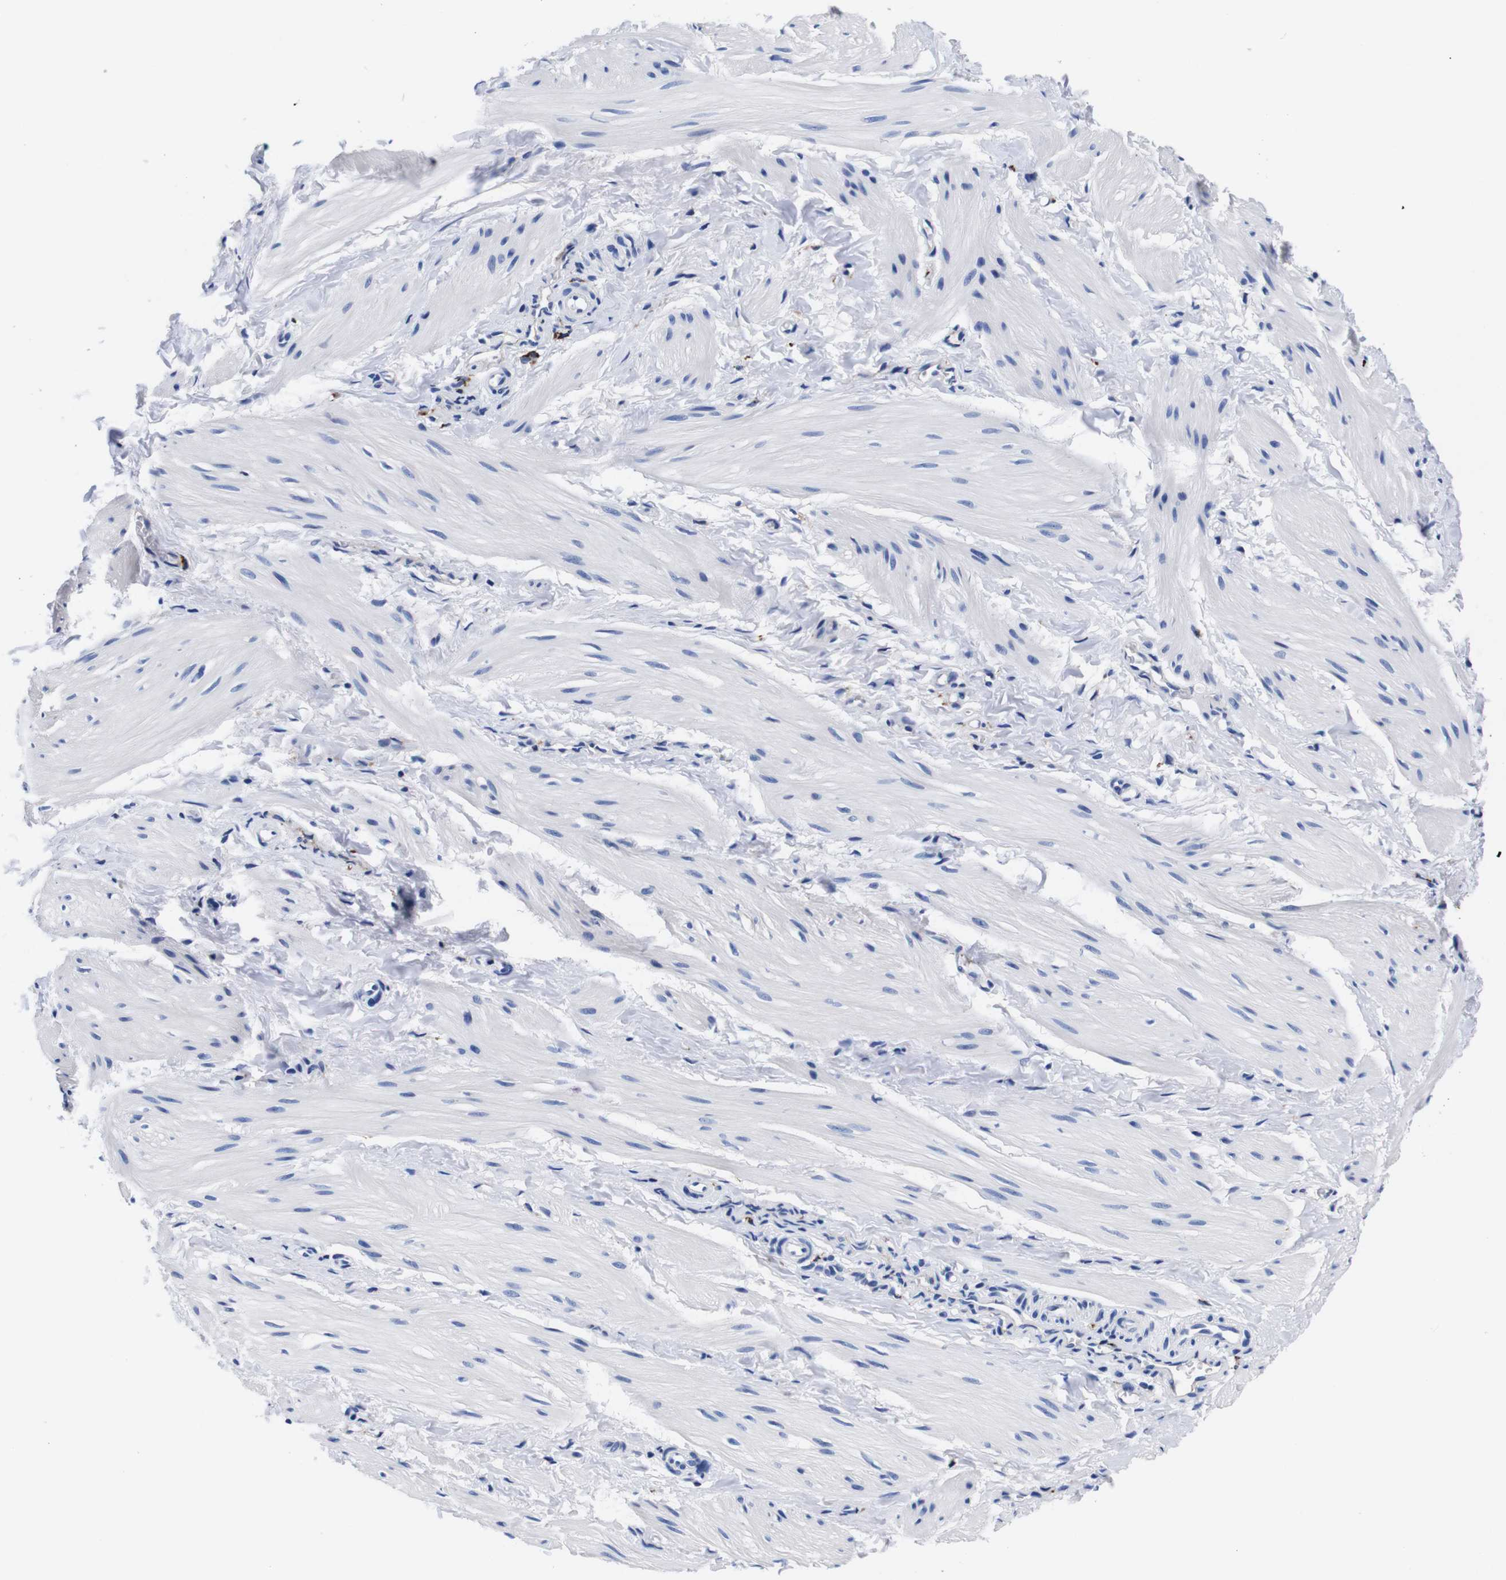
{"staining": {"intensity": "negative", "quantity": "none", "location": "none"}, "tissue": "smooth muscle", "cell_type": "Smooth muscle cells", "image_type": "normal", "snomed": [{"axis": "morphology", "description": "Normal tissue, NOS"}, {"axis": "topography", "description": "Smooth muscle"}], "caption": "A histopathology image of smooth muscle stained for a protein exhibits no brown staining in smooth muscle cells. Nuclei are stained in blue.", "gene": "ENSG00000248993", "patient": {"sex": "male", "age": 16}}